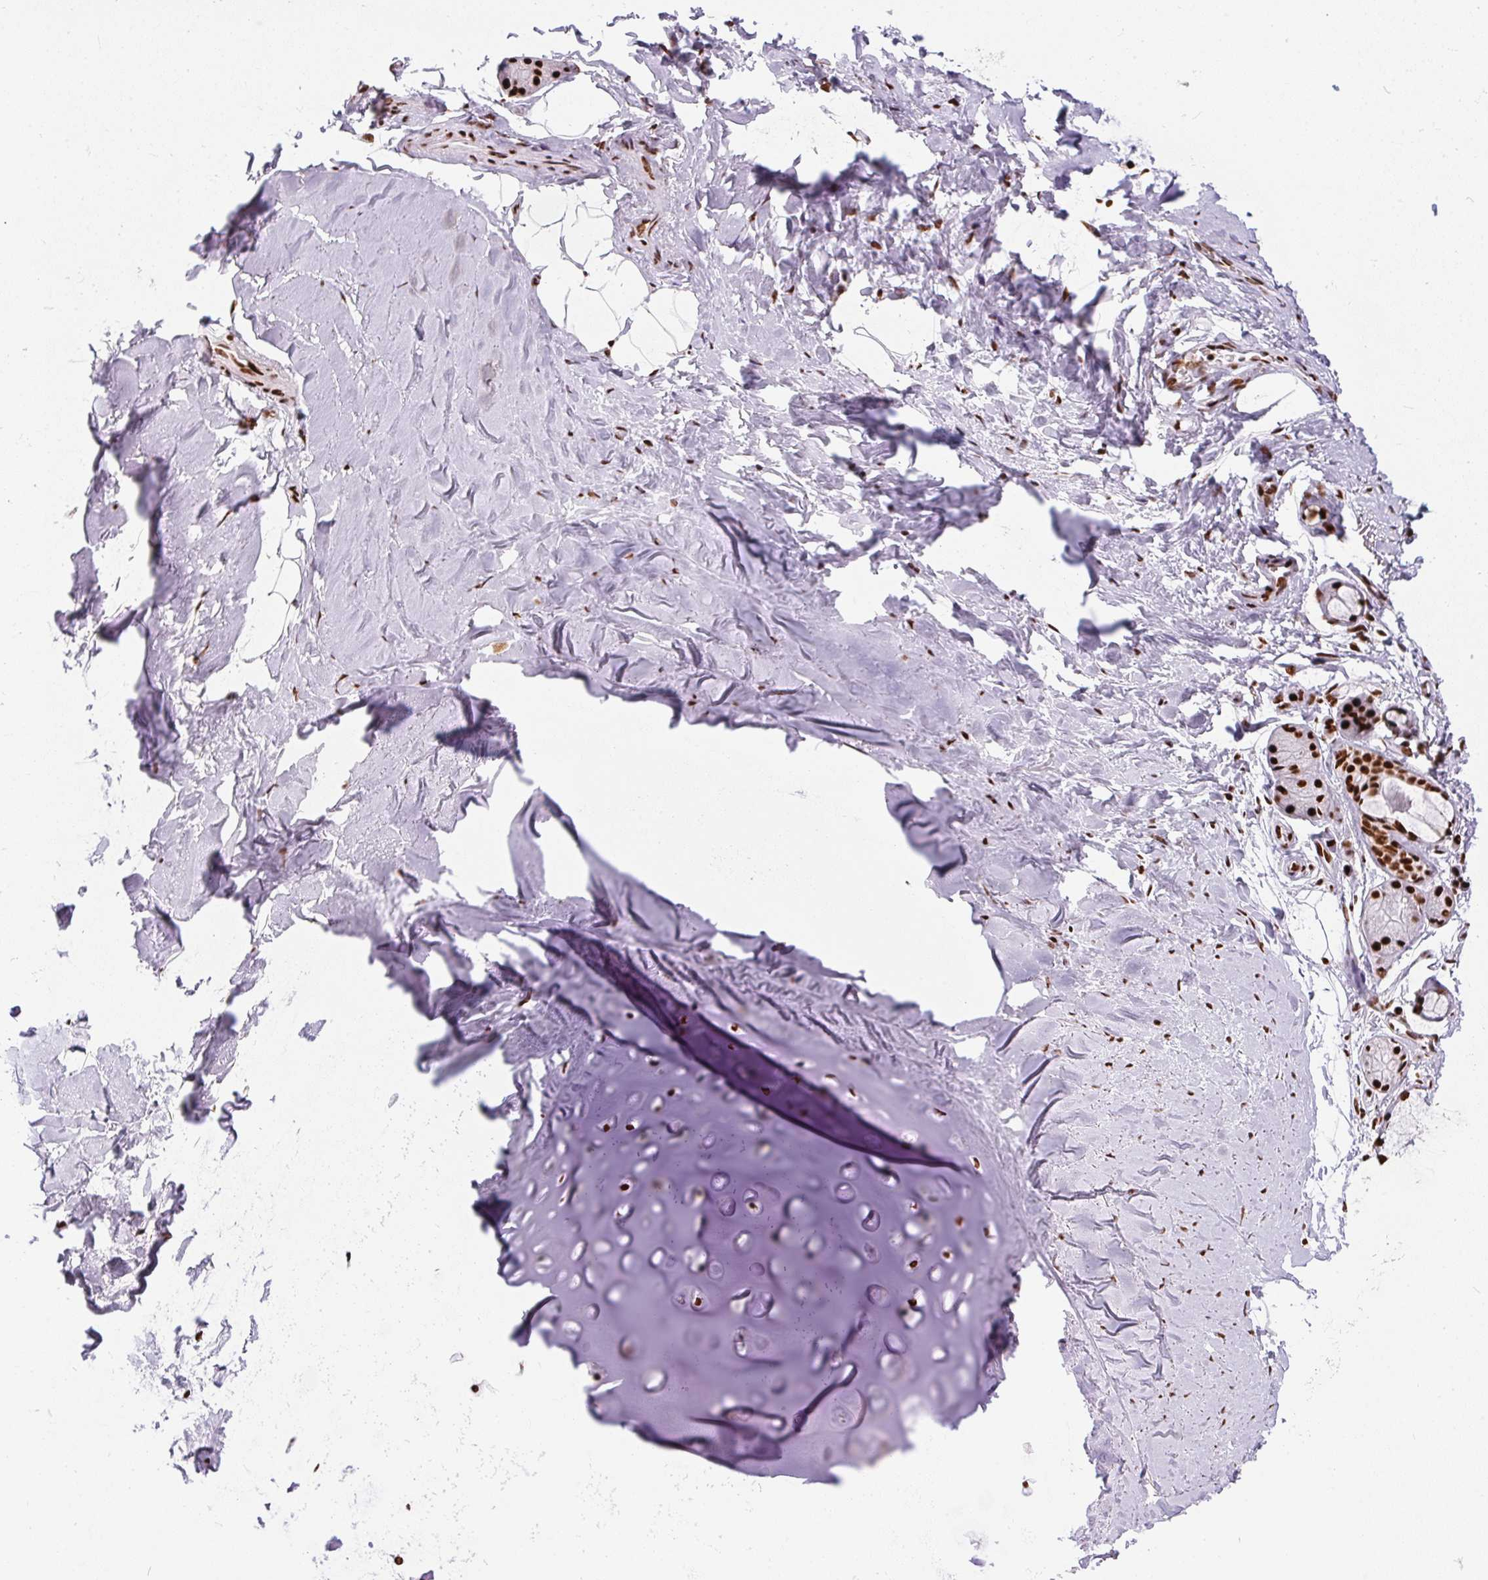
{"staining": {"intensity": "strong", "quantity": "<25%", "location": "nuclear"}, "tissue": "adipose tissue", "cell_type": "Adipocytes", "image_type": "normal", "snomed": [{"axis": "morphology", "description": "Normal tissue, NOS"}, {"axis": "topography", "description": "Cartilage tissue"}, {"axis": "topography", "description": "Bronchus"}], "caption": "Immunohistochemistry of normal human adipose tissue displays medium levels of strong nuclear expression in about <25% of adipocytes.", "gene": "PAGE3", "patient": {"sex": "female", "age": 79}}